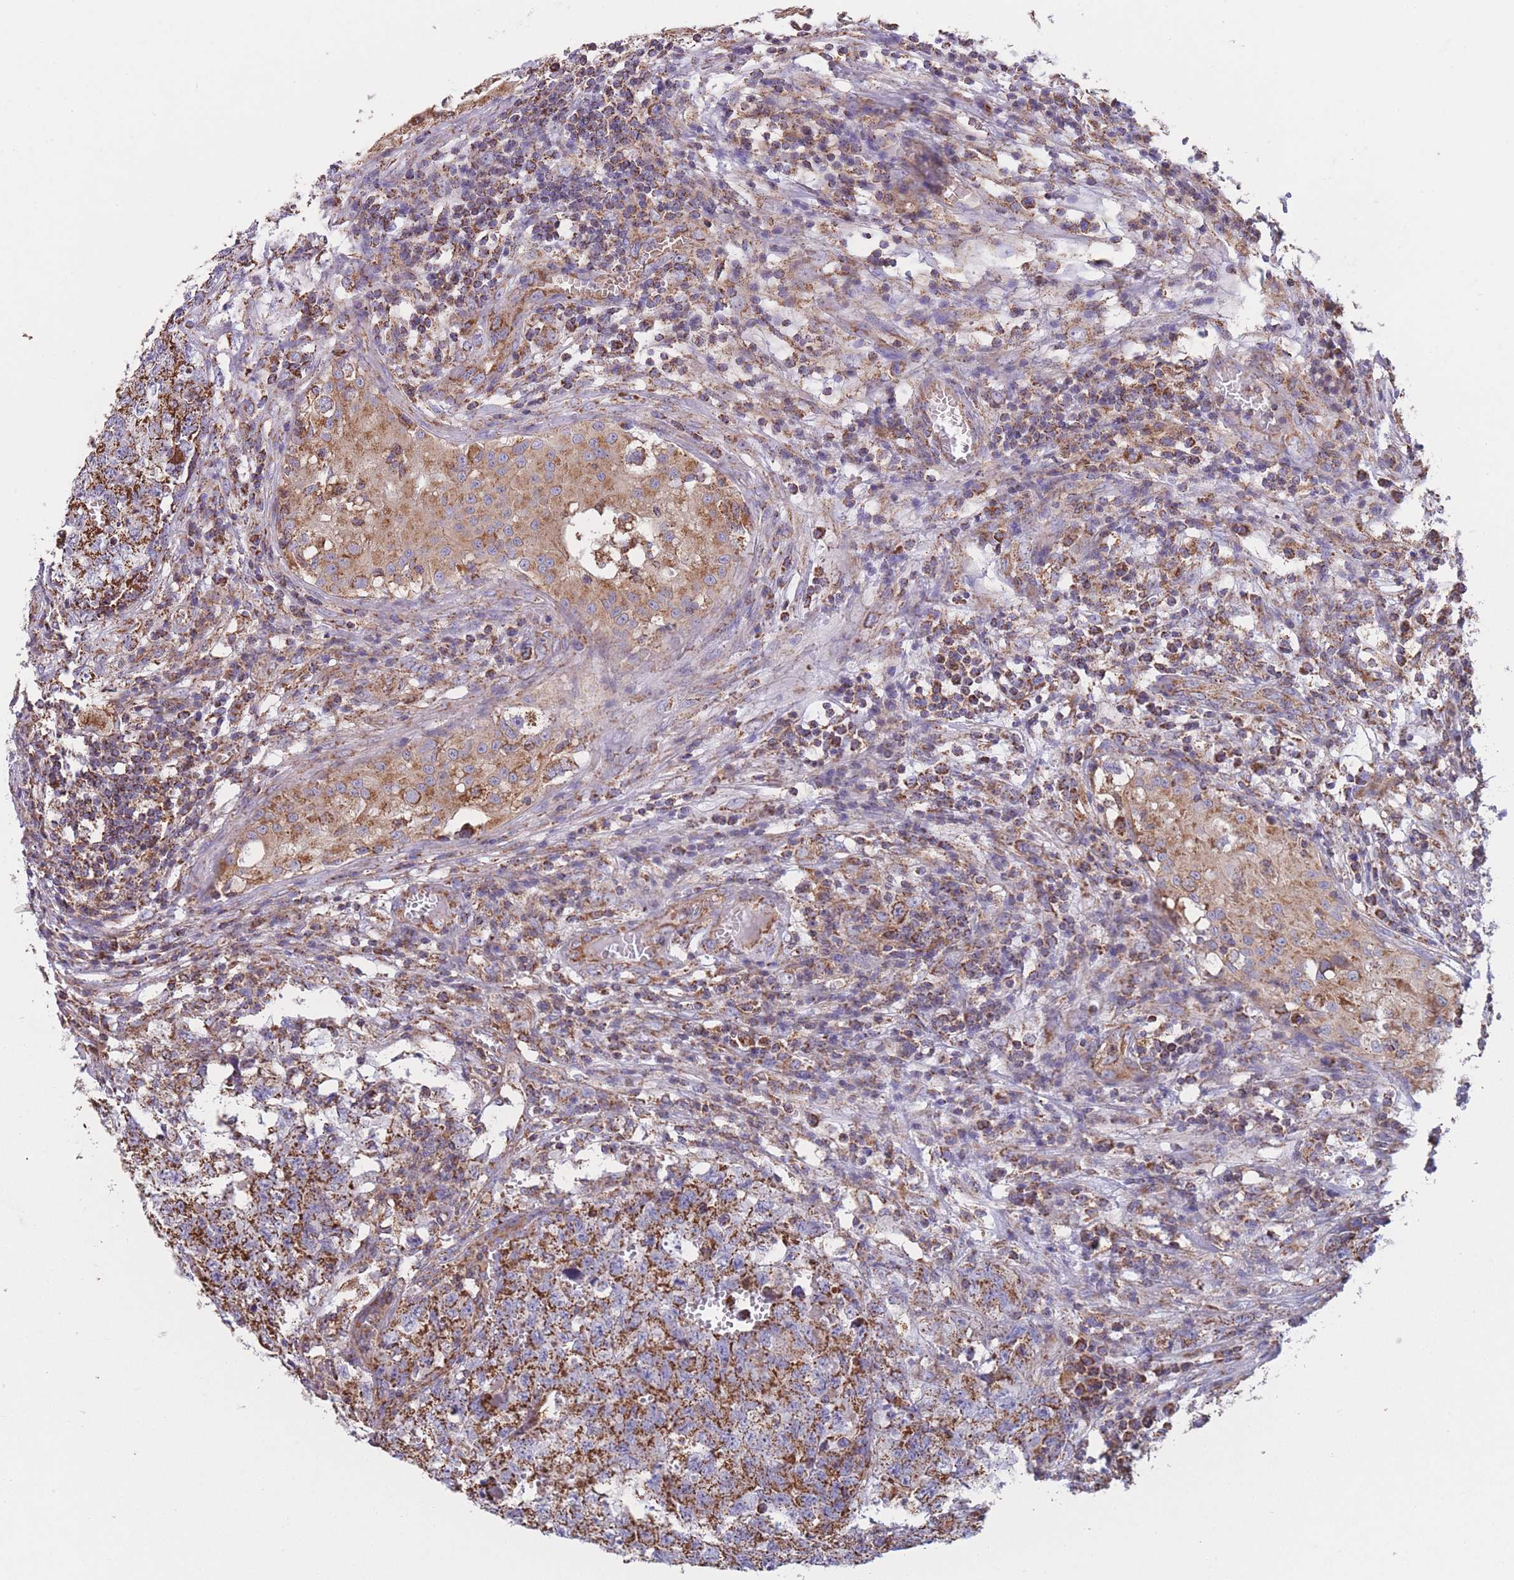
{"staining": {"intensity": "strong", "quantity": ">75%", "location": "cytoplasmic/membranous"}, "tissue": "testis cancer", "cell_type": "Tumor cells", "image_type": "cancer", "snomed": [{"axis": "morphology", "description": "Carcinoma, Embryonal, NOS"}, {"axis": "topography", "description": "Testis"}], "caption": "Embryonal carcinoma (testis) tissue shows strong cytoplasmic/membranous expression in about >75% of tumor cells, visualized by immunohistochemistry.", "gene": "FKBP8", "patient": {"sex": "male", "age": 31}}